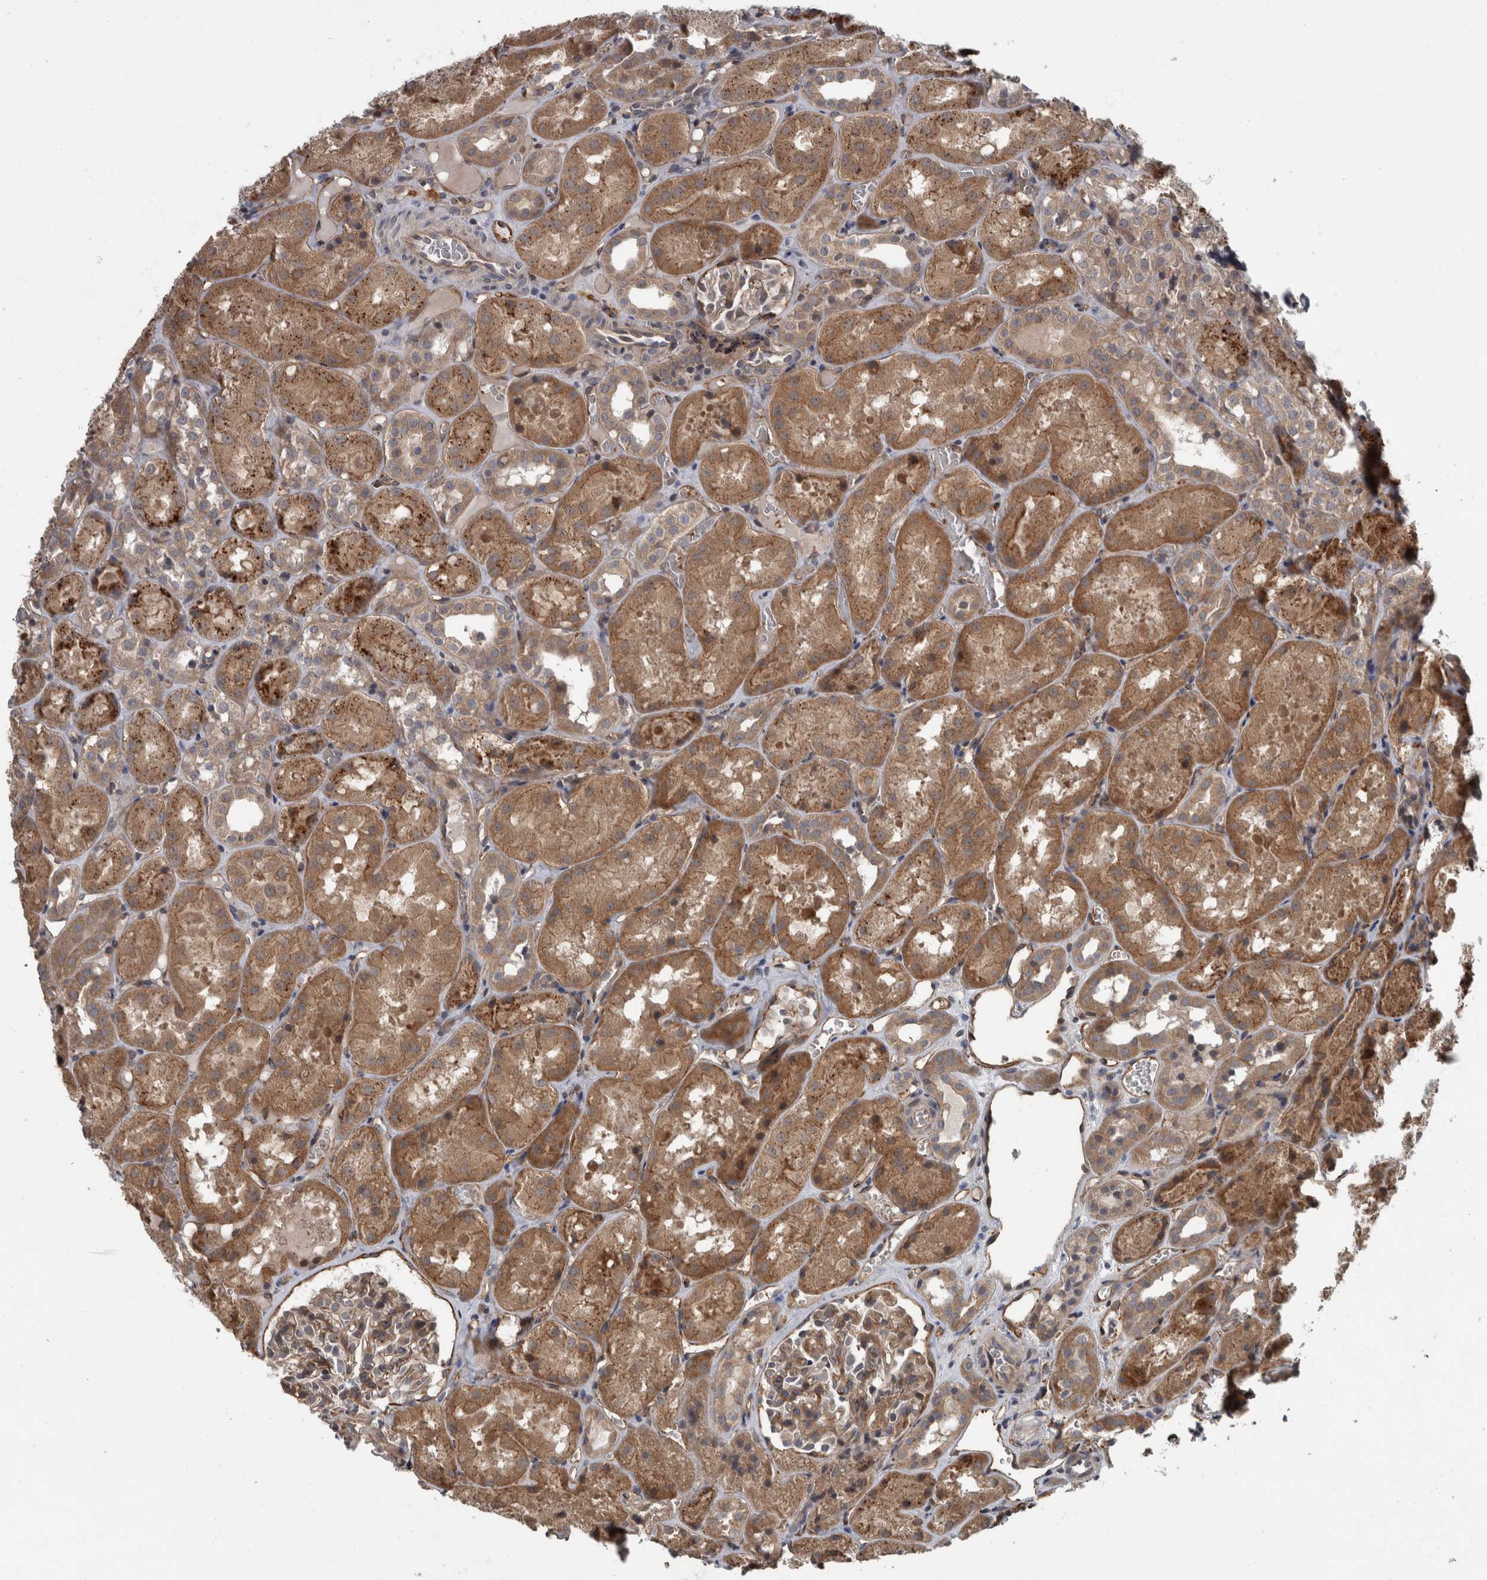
{"staining": {"intensity": "weak", "quantity": "25%-75%", "location": "cytoplasmic/membranous"}, "tissue": "kidney", "cell_type": "Cells in glomeruli", "image_type": "normal", "snomed": [{"axis": "morphology", "description": "Normal tissue, NOS"}, {"axis": "topography", "description": "Kidney"}], "caption": "DAB (3,3'-diaminobenzidine) immunohistochemical staining of benign kidney shows weak cytoplasmic/membranous protein staining in approximately 25%-75% of cells in glomeruli. The staining was performed using DAB (3,3'-diaminobenzidine) to visualize the protein expression in brown, while the nuclei were stained in blue with hematoxylin (Magnification: 20x).", "gene": "VEGFD", "patient": {"sex": "male", "age": 16}}